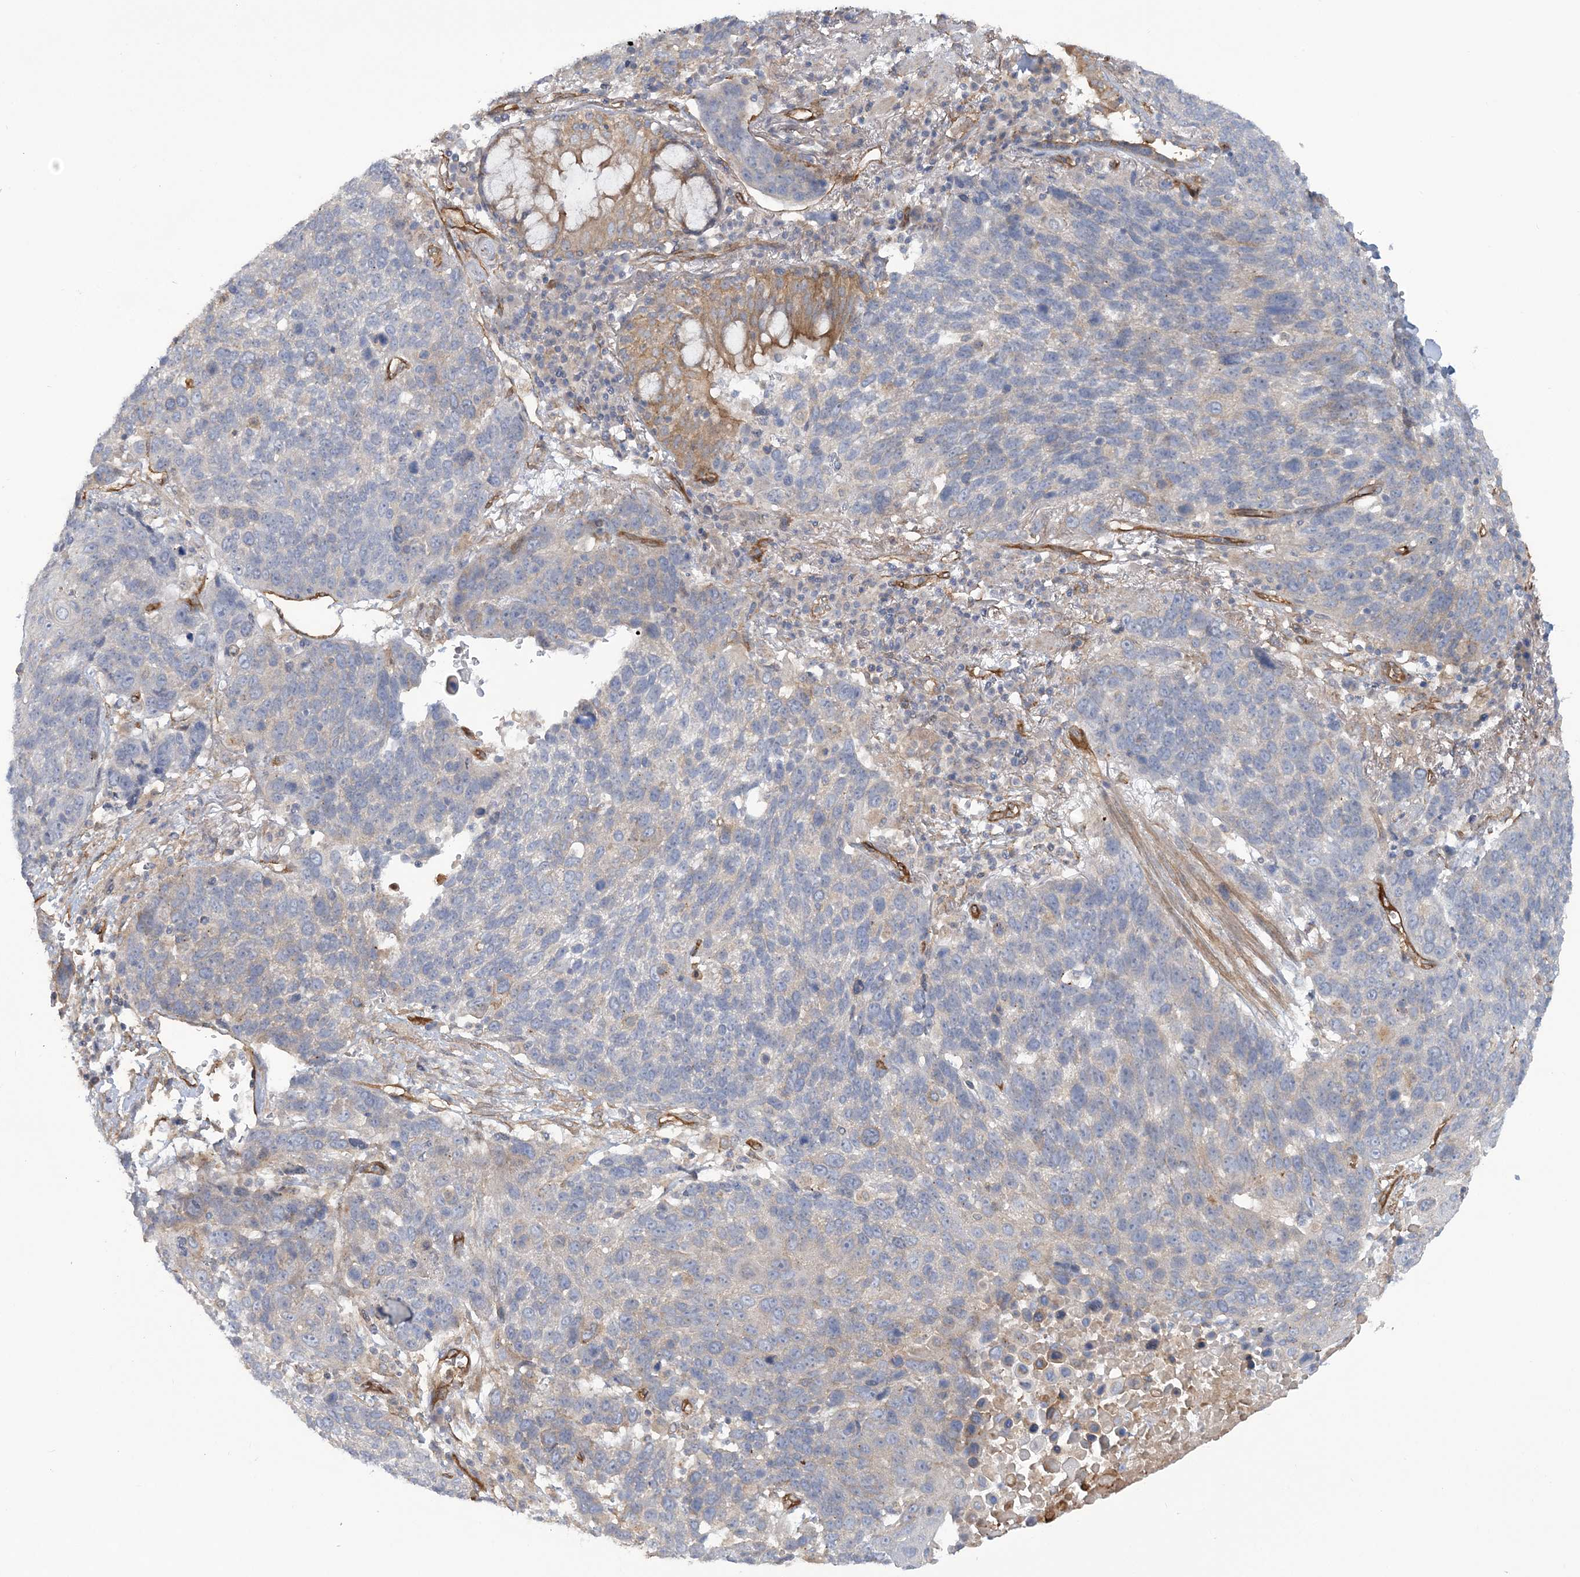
{"staining": {"intensity": "negative", "quantity": "none", "location": "none"}, "tissue": "lung cancer", "cell_type": "Tumor cells", "image_type": "cancer", "snomed": [{"axis": "morphology", "description": "Squamous cell carcinoma, NOS"}, {"axis": "topography", "description": "Lung"}], "caption": "High power microscopy image of an immunohistochemistry (IHC) image of squamous cell carcinoma (lung), revealing no significant positivity in tumor cells.", "gene": "RAI14", "patient": {"sex": "male", "age": 66}}